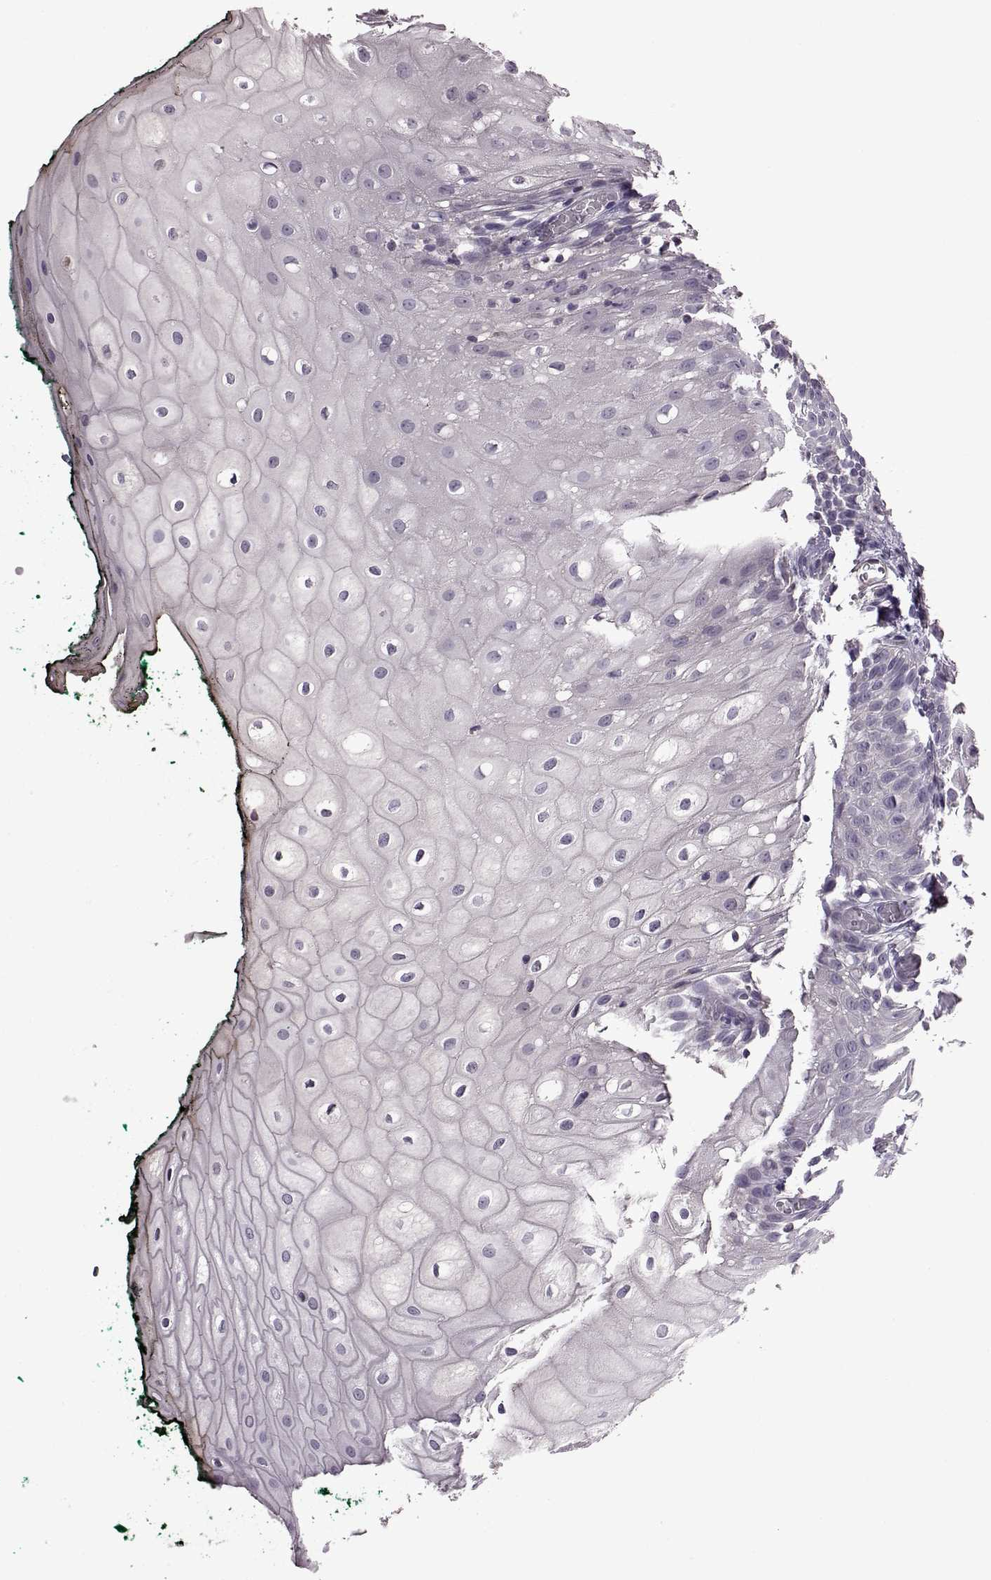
{"staining": {"intensity": "negative", "quantity": "none", "location": "none"}, "tissue": "oral mucosa", "cell_type": "Squamous epithelial cells", "image_type": "normal", "snomed": [{"axis": "morphology", "description": "Normal tissue, NOS"}, {"axis": "topography", "description": "Oral tissue"}, {"axis": "topography", "description": "Head-Neck"}], "caption": "DAB immunohistochemical staining of normal human oral mucosa reveals no significant staining in squamous epithelial cells. (DAB immunohistochemistry with hematoxylin counter stain).", "gene": "EDDM3B", "patient": {"sex": "female", "age": 68}}